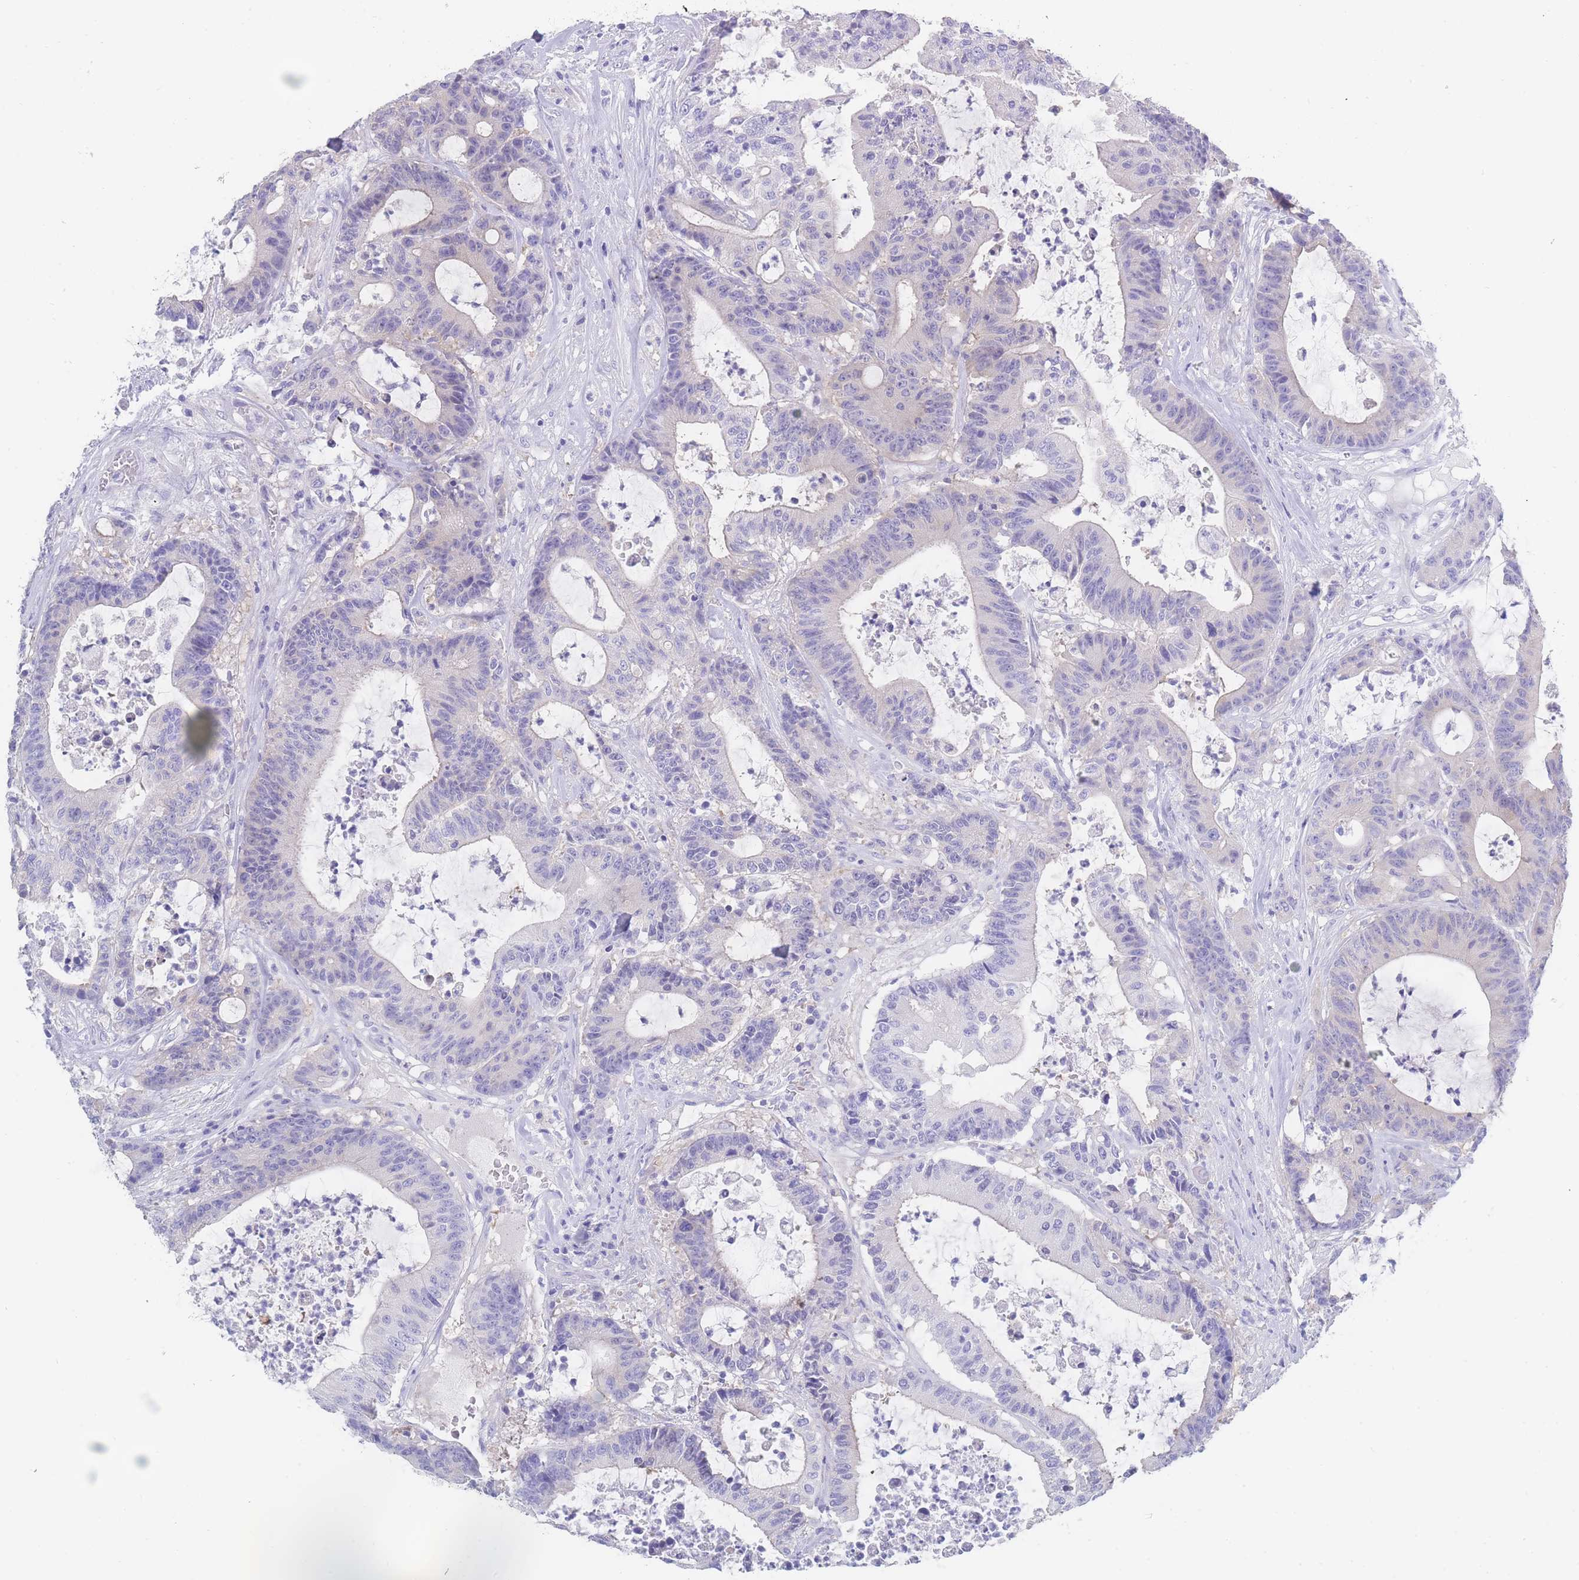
{"staining": {"intensity": "negative", "quantity": "none", "location": "none"}, "tissue": "colorectal cancer", "cell_type": "Tumor cells", "image_type": "cancer", "snomed": [{"axis": "morphology", "description": "Adenocarcinoma, NOS"}, {"axis": "topography", "description": "Colon"}], "caption": "A high-resolution image shows IHC staining of adenocarcinoma (colorectal), which reveals no significant staining in tumor cells. The staining was performed using DAB (3,3'-diaminobenzidine) to visualize the protein expression in brown, while the nuclei were stained in blue with hematoxylin (Magnification: 20x).", "gene": "LZTFL1", "patient": {"sex": "female", "age": 84}}